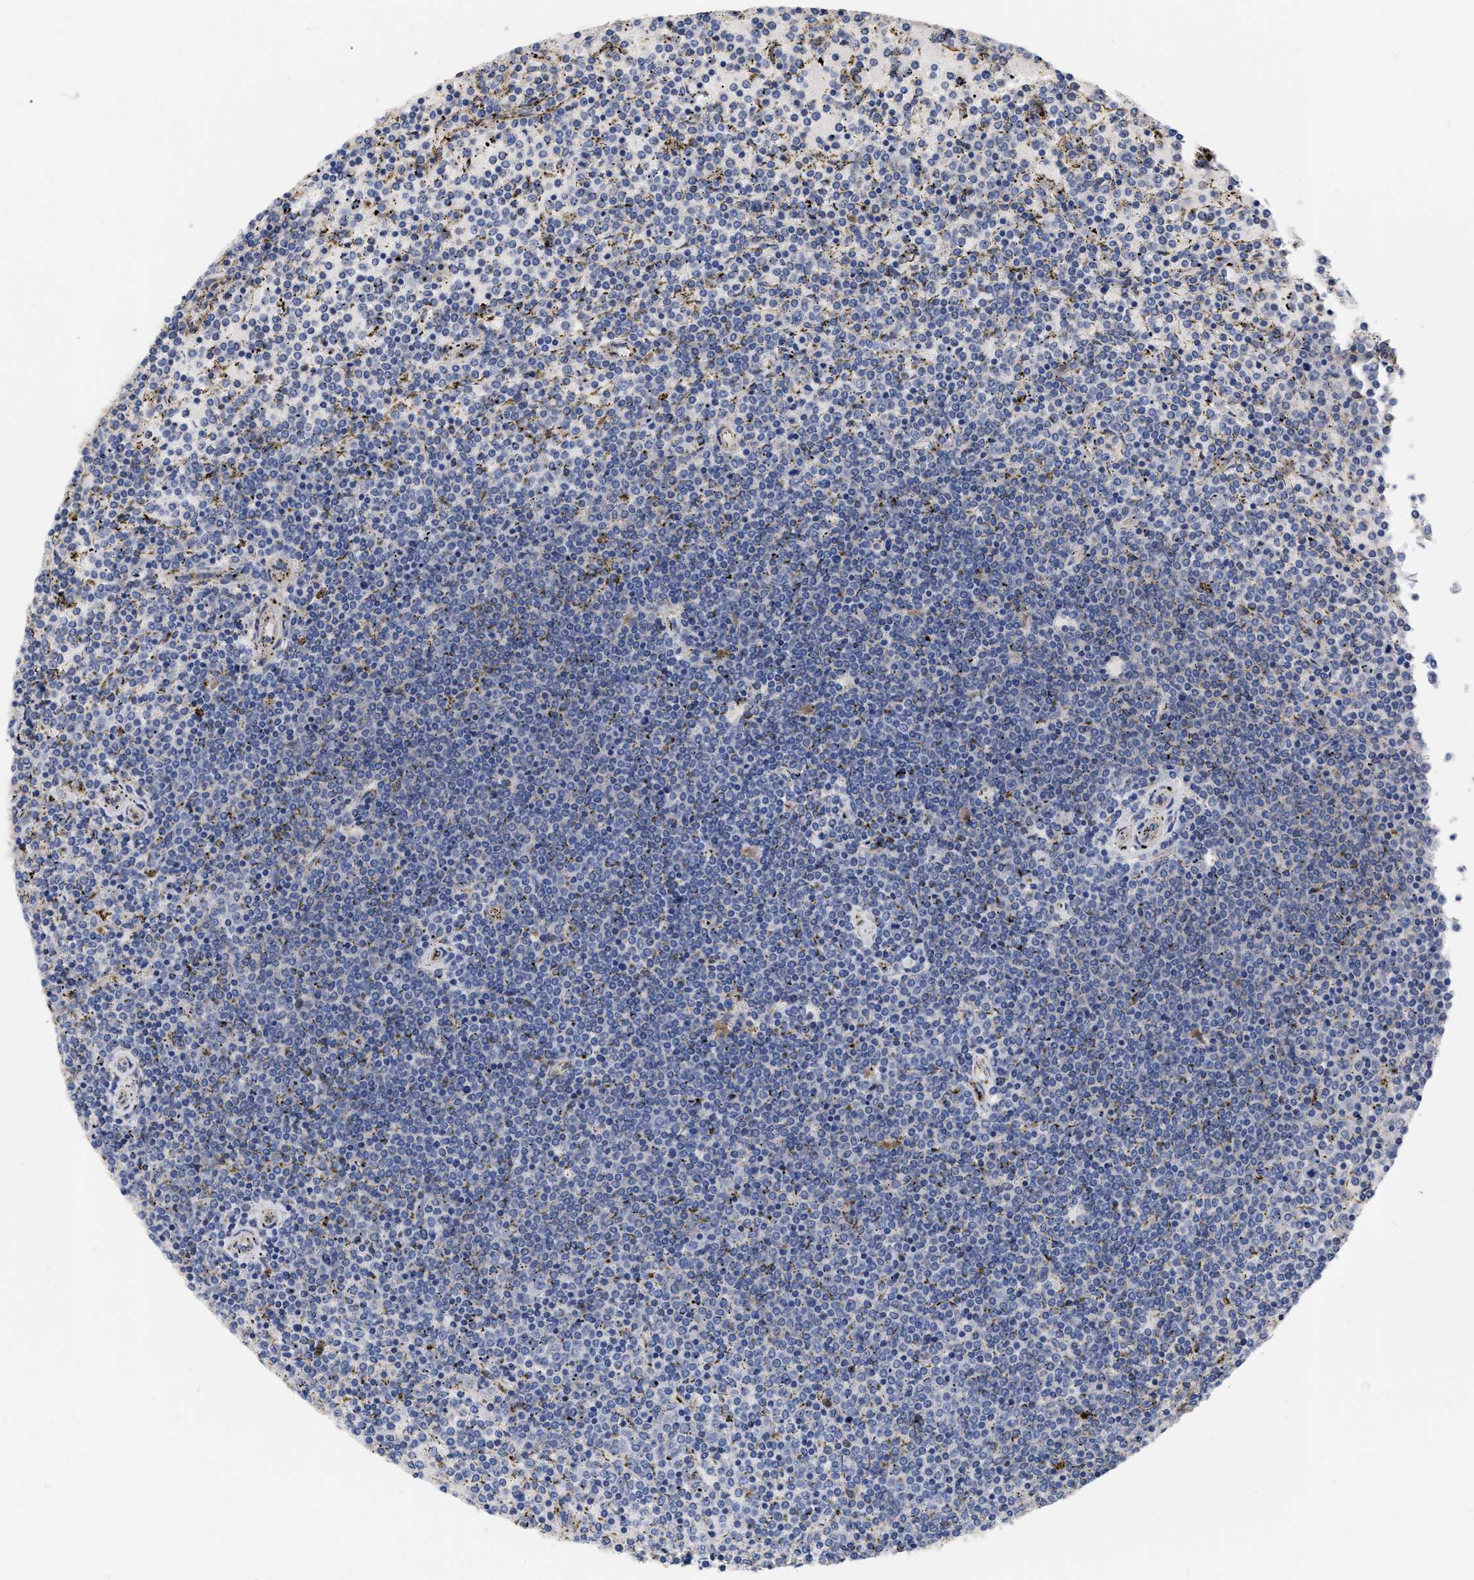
{"staining": {"intensity": "negative", "quantity": "none", "location": "none"}, "tissue": "lymphoma", "cell_type": "Tumor cells", "image_type": "cancer", "snomed": [{"axis": "morphology", "description": "Malignant lymphoma, non-Hodgkin's type, Low grade"}, {"axis": "topography", "description": "Spleen"}], "caption": "This is a photomicrograph of immunohistochemistry staining of malignant lymphoma, non-Hodgkin's type (low-grade), which shows no staining in tumor cells.", "gene": "MLST8", "patient": {"sex": "female", "age": 77}}